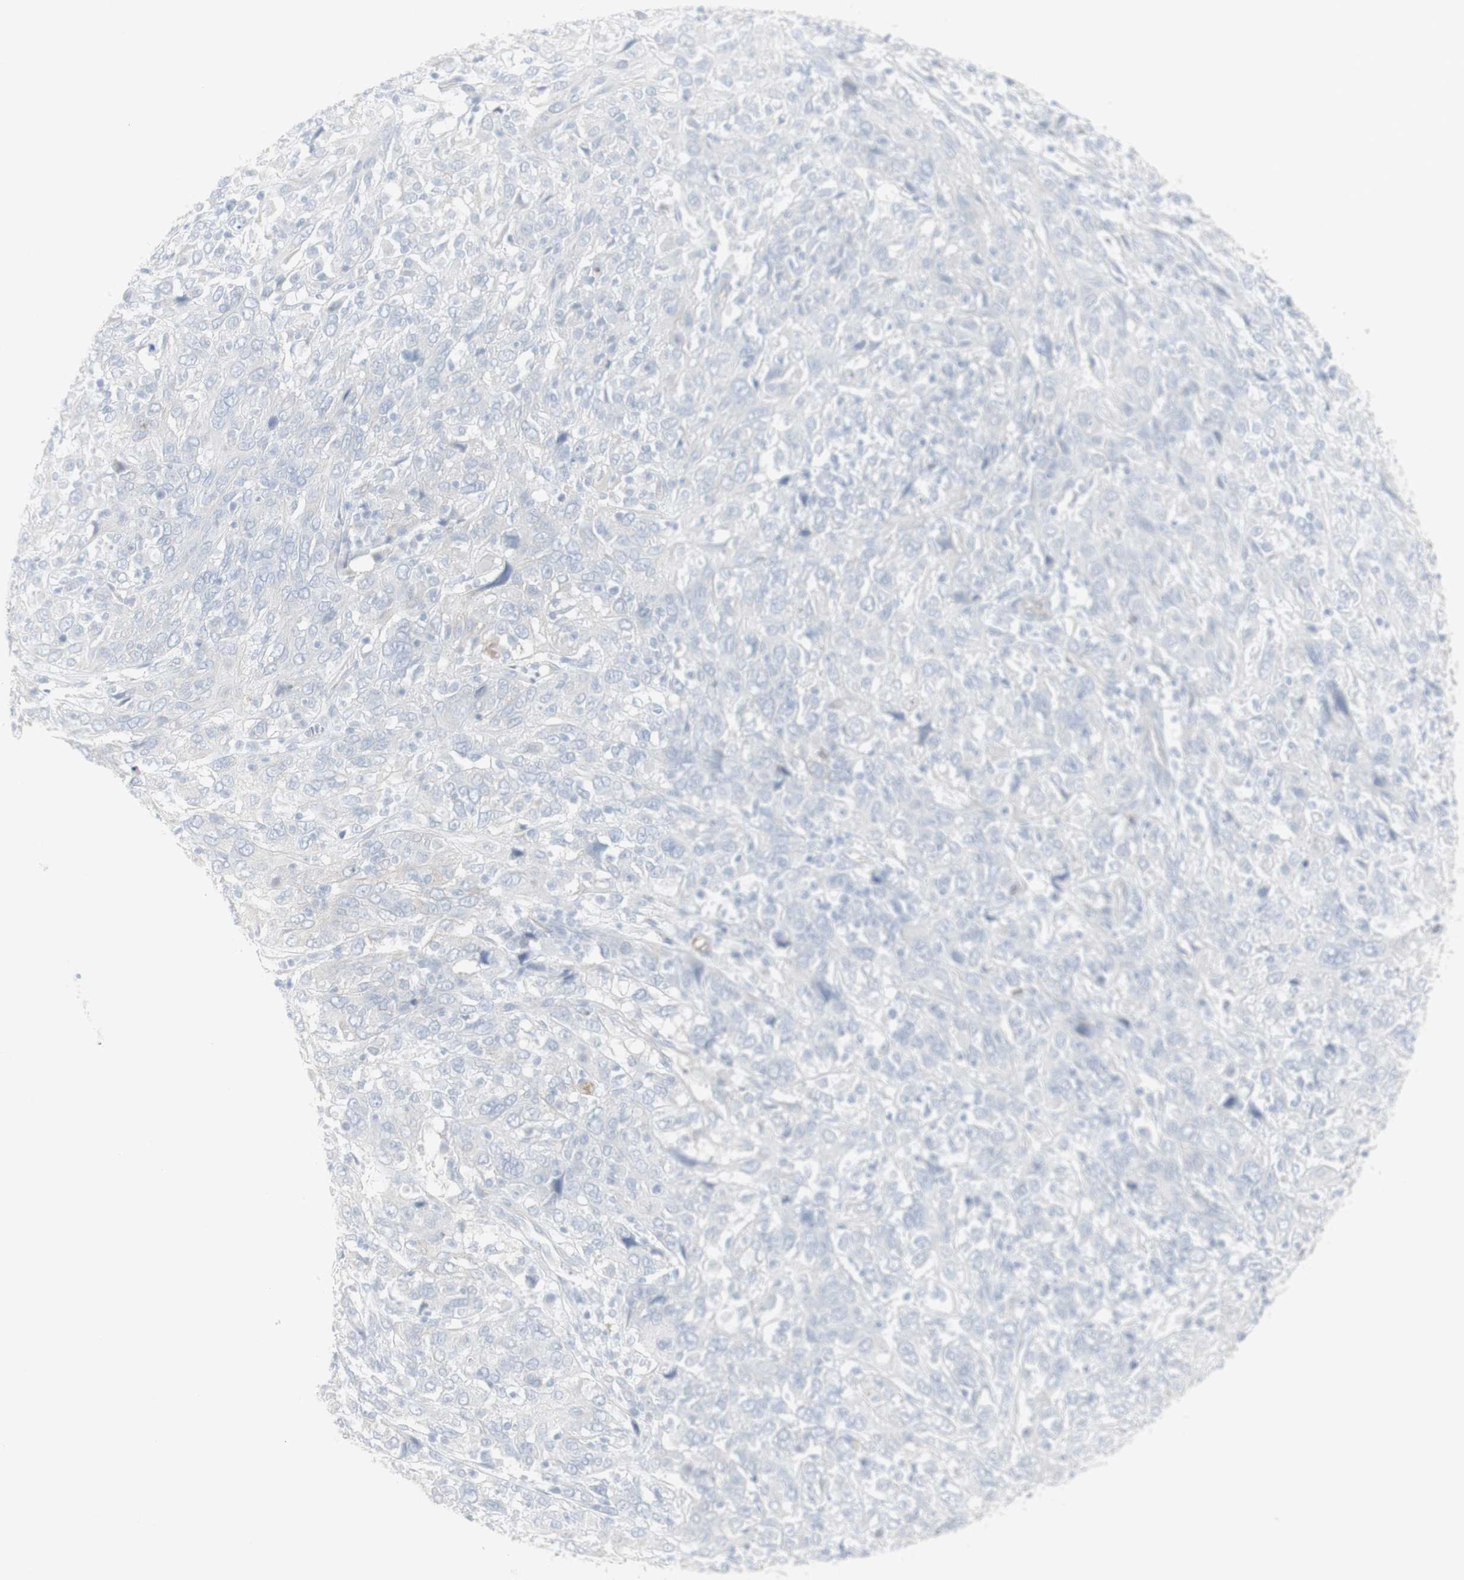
{"staining": {"intensity": "negative", "quantity": "none", "location": "none"}, "tissue": "cervical cancer", "cell_type": "Tumor cells", "image_type": "cancer", "snomed": [{"axis": "morphology", "description": "Squamous cell carcinoma, NOS"}, {"axis": "topography", "description": "Cervix"}], "caption": "This is a histopathology image of IHC staining of cervical squamous cell carcinoma, which shows no staining in tumor cells. Brightfield microscopy of IHC stained with DAB (brown) and hematoxylin (blue), captured at high magnification.", "gene": "ENSG00000198211", "patient": {"sex": "female", "age": 46}}